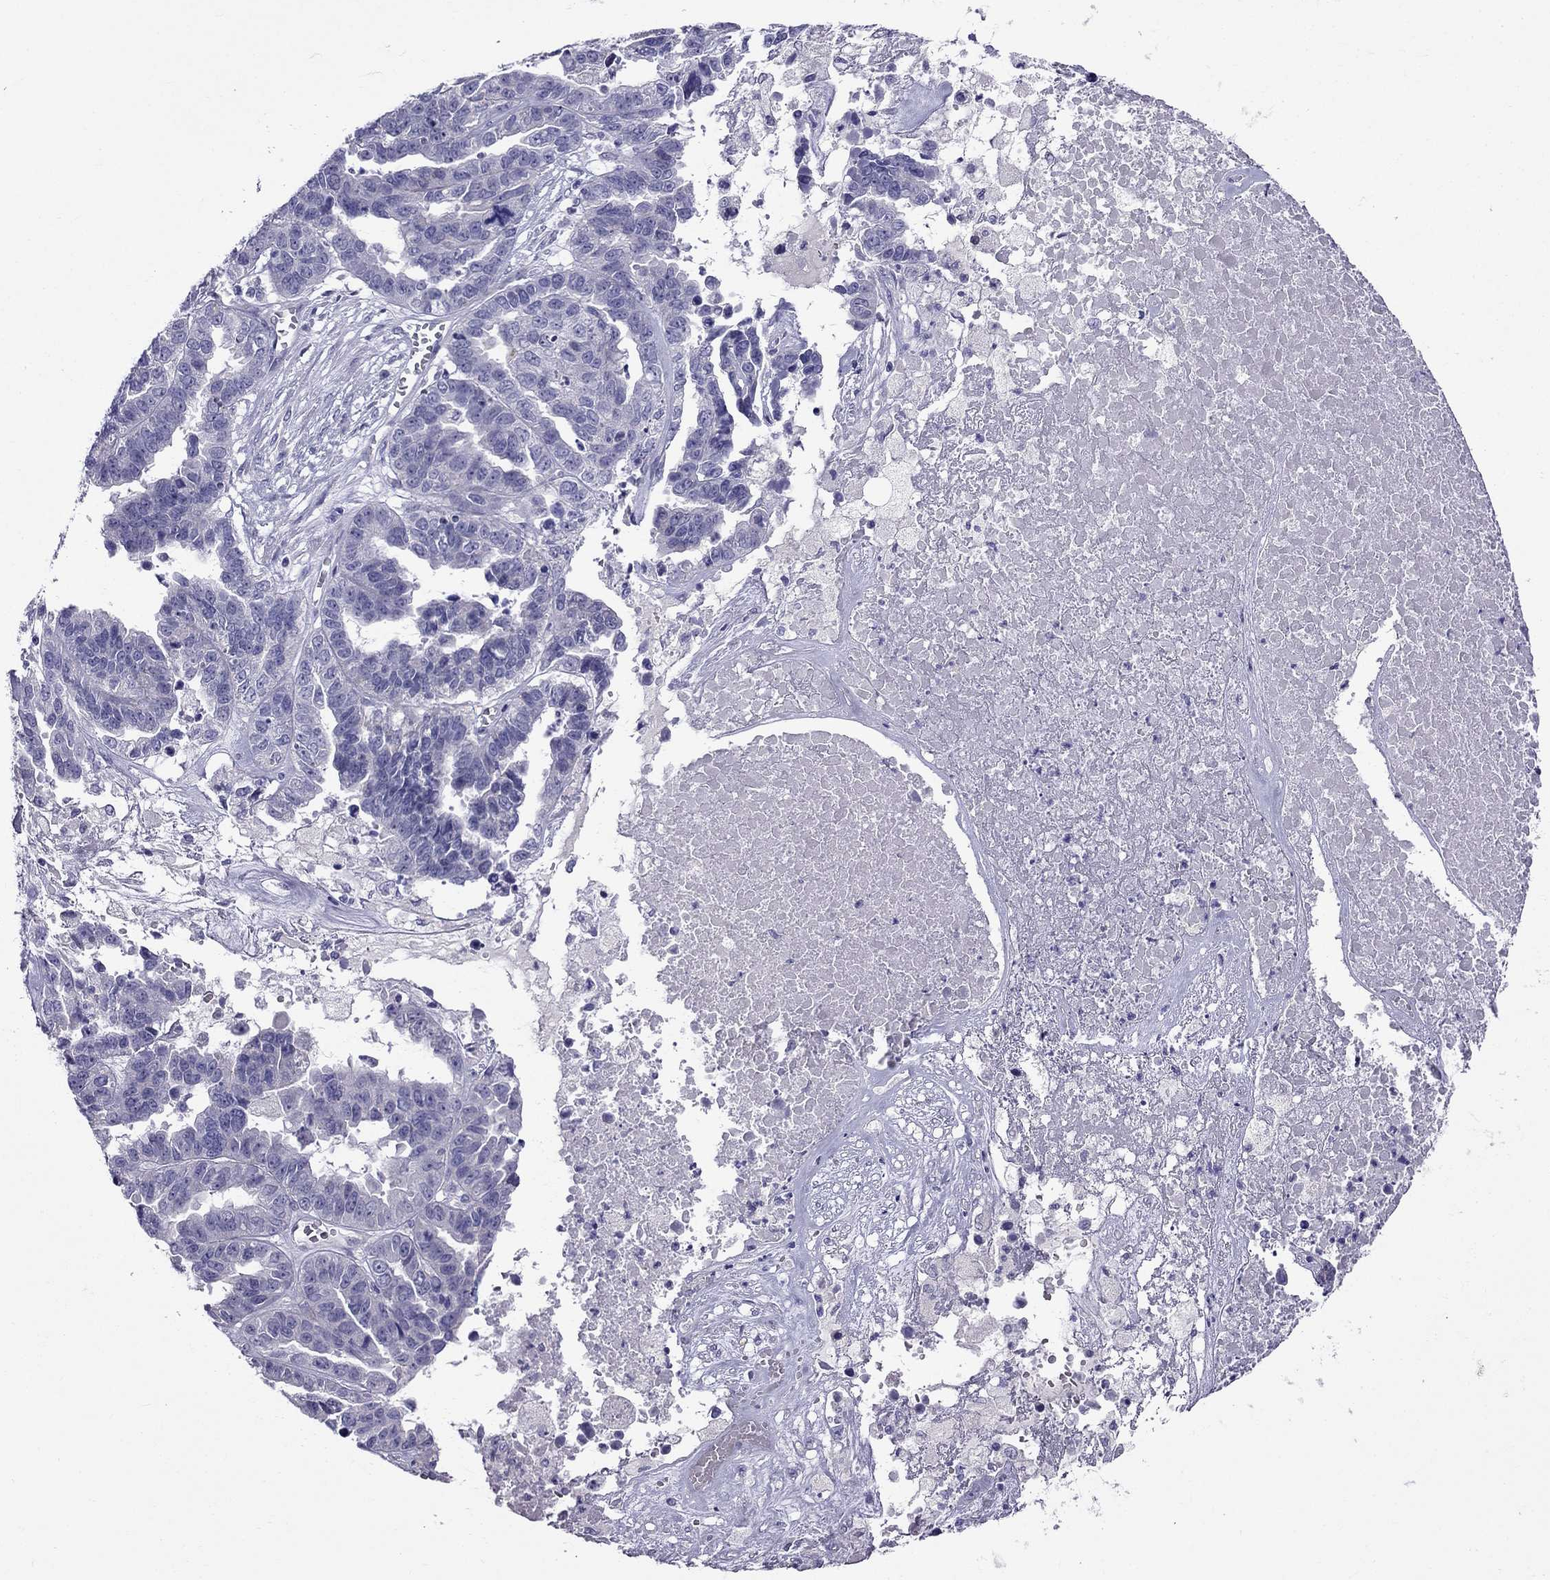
{"staining": {"intensity": "negative", "quantity": "none", "location": "none"}, "tissue": "ovarian cancer", "cell_type": "Tumor cells", "image_type": "cancer", "snomed": [{"axis": "morphology", "description": "Cystadenocarcinoma, serous, NOS"}, {"axis": "topography", "description": "Ovary"}], "caption": "High magnification brightfield microscopy of ovarian cancer (serous cystadenocarcinoma) stained with DAB (brown) and counterstained with hematoxylin (blue): tumor cells show no significant expression. Brightfield microscopy of IHC stained with DAB (brown) and hematoxylin (blue), captured at high magnification.", "gene": "PATE1", "patient": {"sex": "female", "age": 87}}